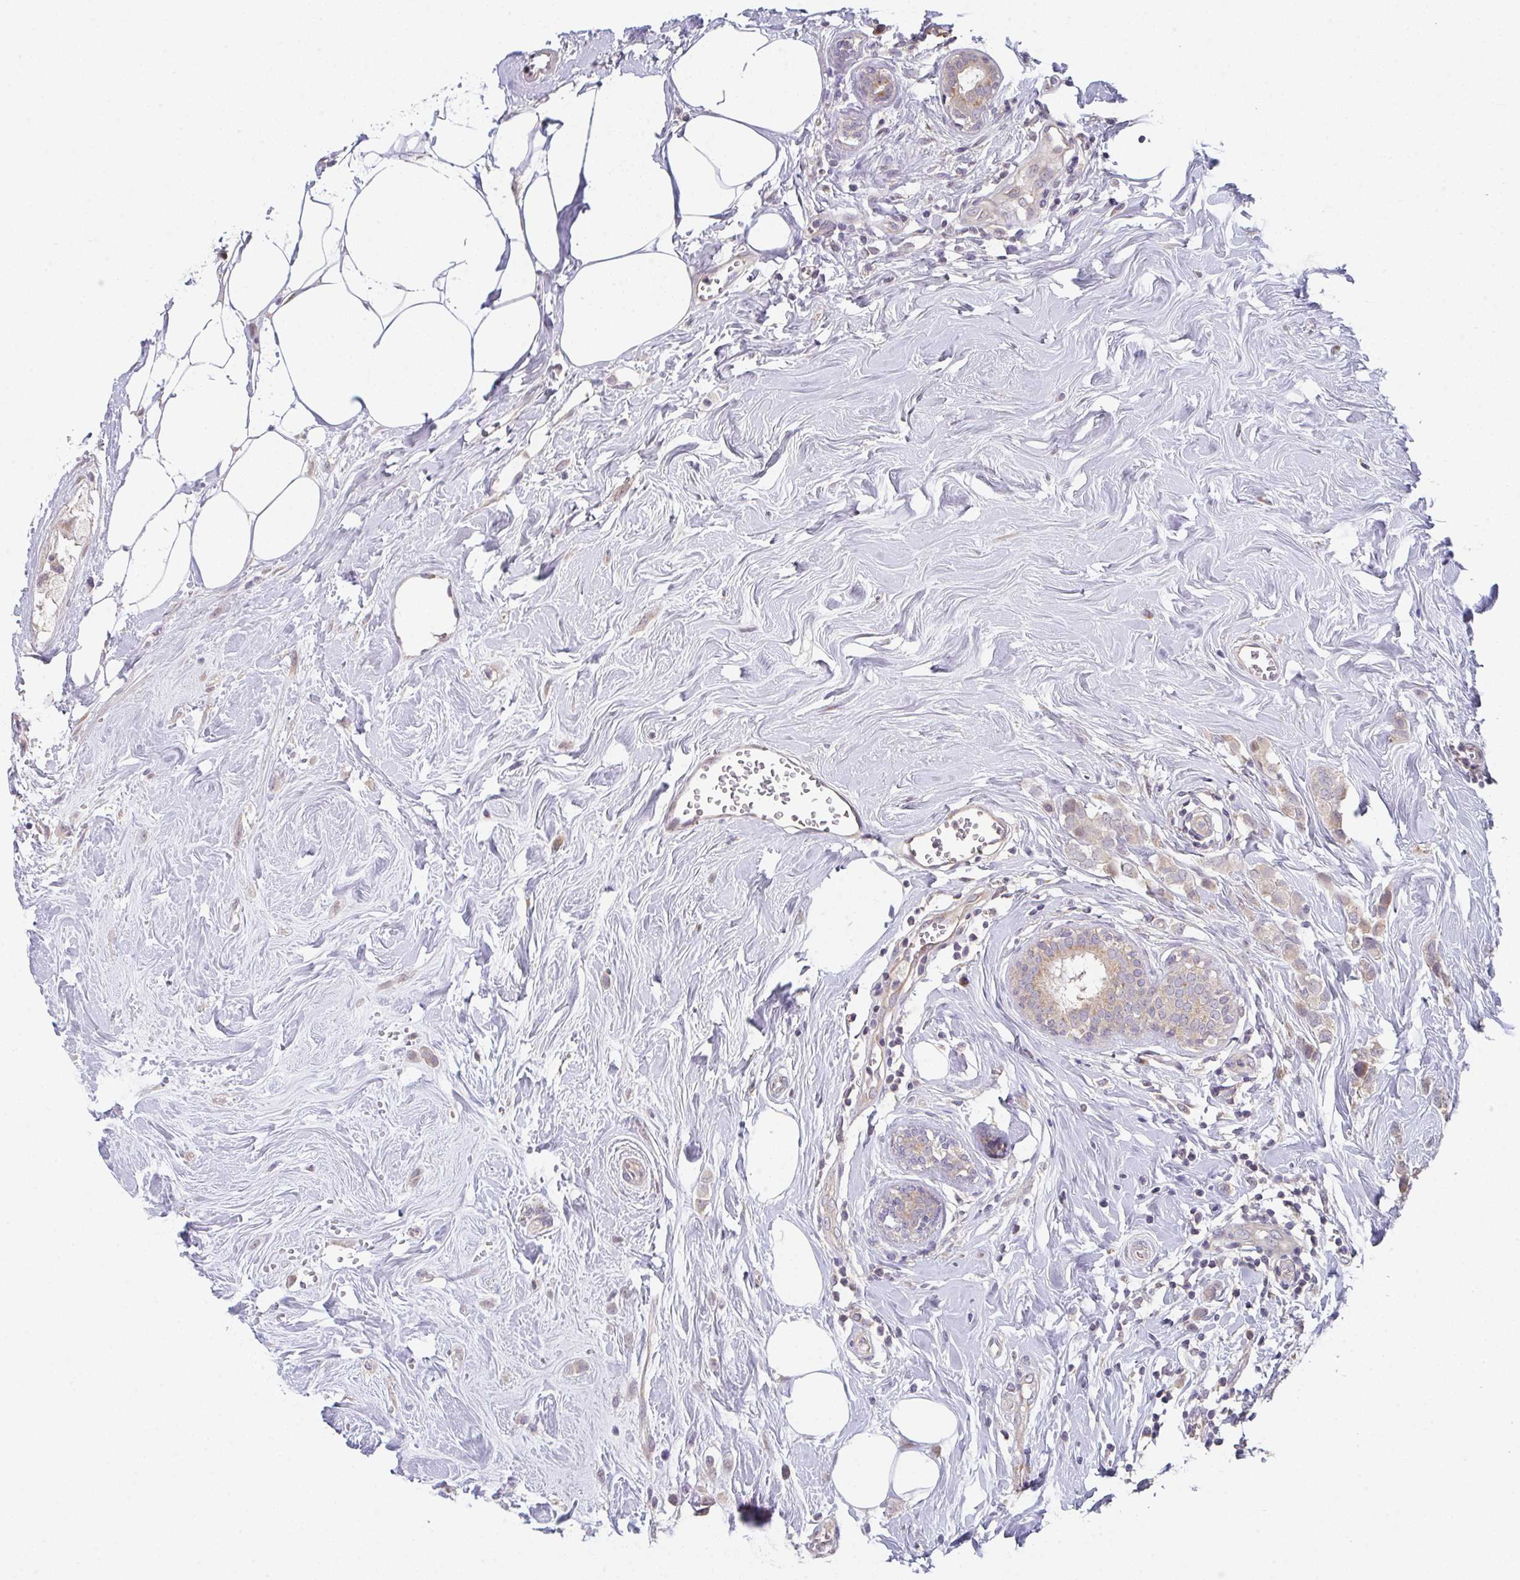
{"staining": {"intensity": "weak", "quantity": "<25%", "location": "cytoplasmic/membranous"}, "tissue": "breast cancer", "cell_type": "Tumor cells", "image_type": "cancer", "snomed": [{"axis": "morphology", "description": "Duct carcinoma"}, {"axis": "topography", "description": "Breast"}], "caption": "An immunohistochemistry photomicrograph of breast cancer (infiltrating ductal carcinoma) is shown. There is no staining in tumor cells of breast cancer (infiltrating ductal carcinoma).", "gene": "TSPAN31", "patient": {"sex": "female", "age": 80}}